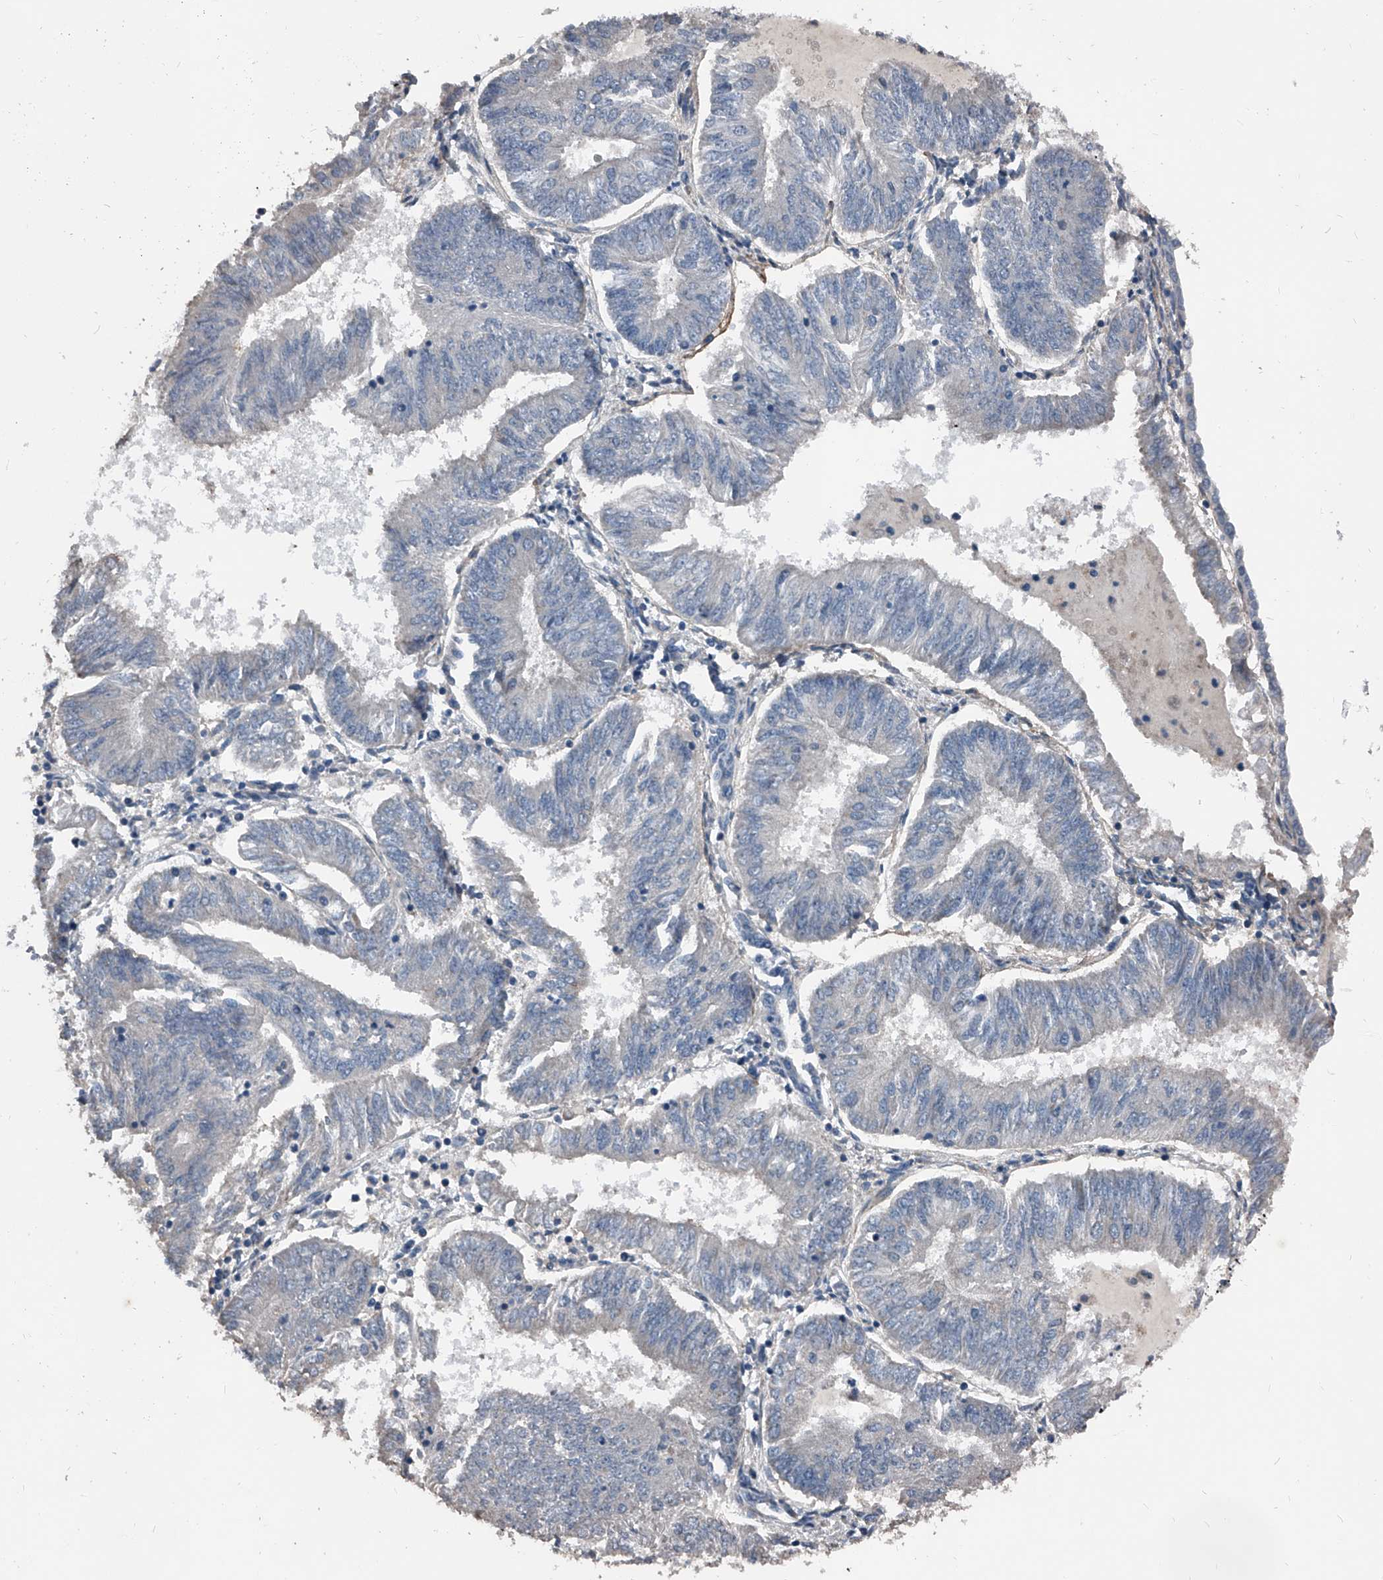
{"staining": {"intensity": "negative", "quantity": "none", "location": "none"}, "tissue": "endometrial cancer", "cell_type": "Tumor cells", "image_type": "cancer", "snomed": [{"axis": "morphology", "description": "Adenocarcinoma, NOS"}, {"axis": "topography", "description": "Endometrium"}], "caption": "Endometrial adenocarcinoma was stained to show a protein in brown. There is no significant staining in tumor cells.", "gene": "PHACTR1", "patient": {"sex": "female", "age": 58}}